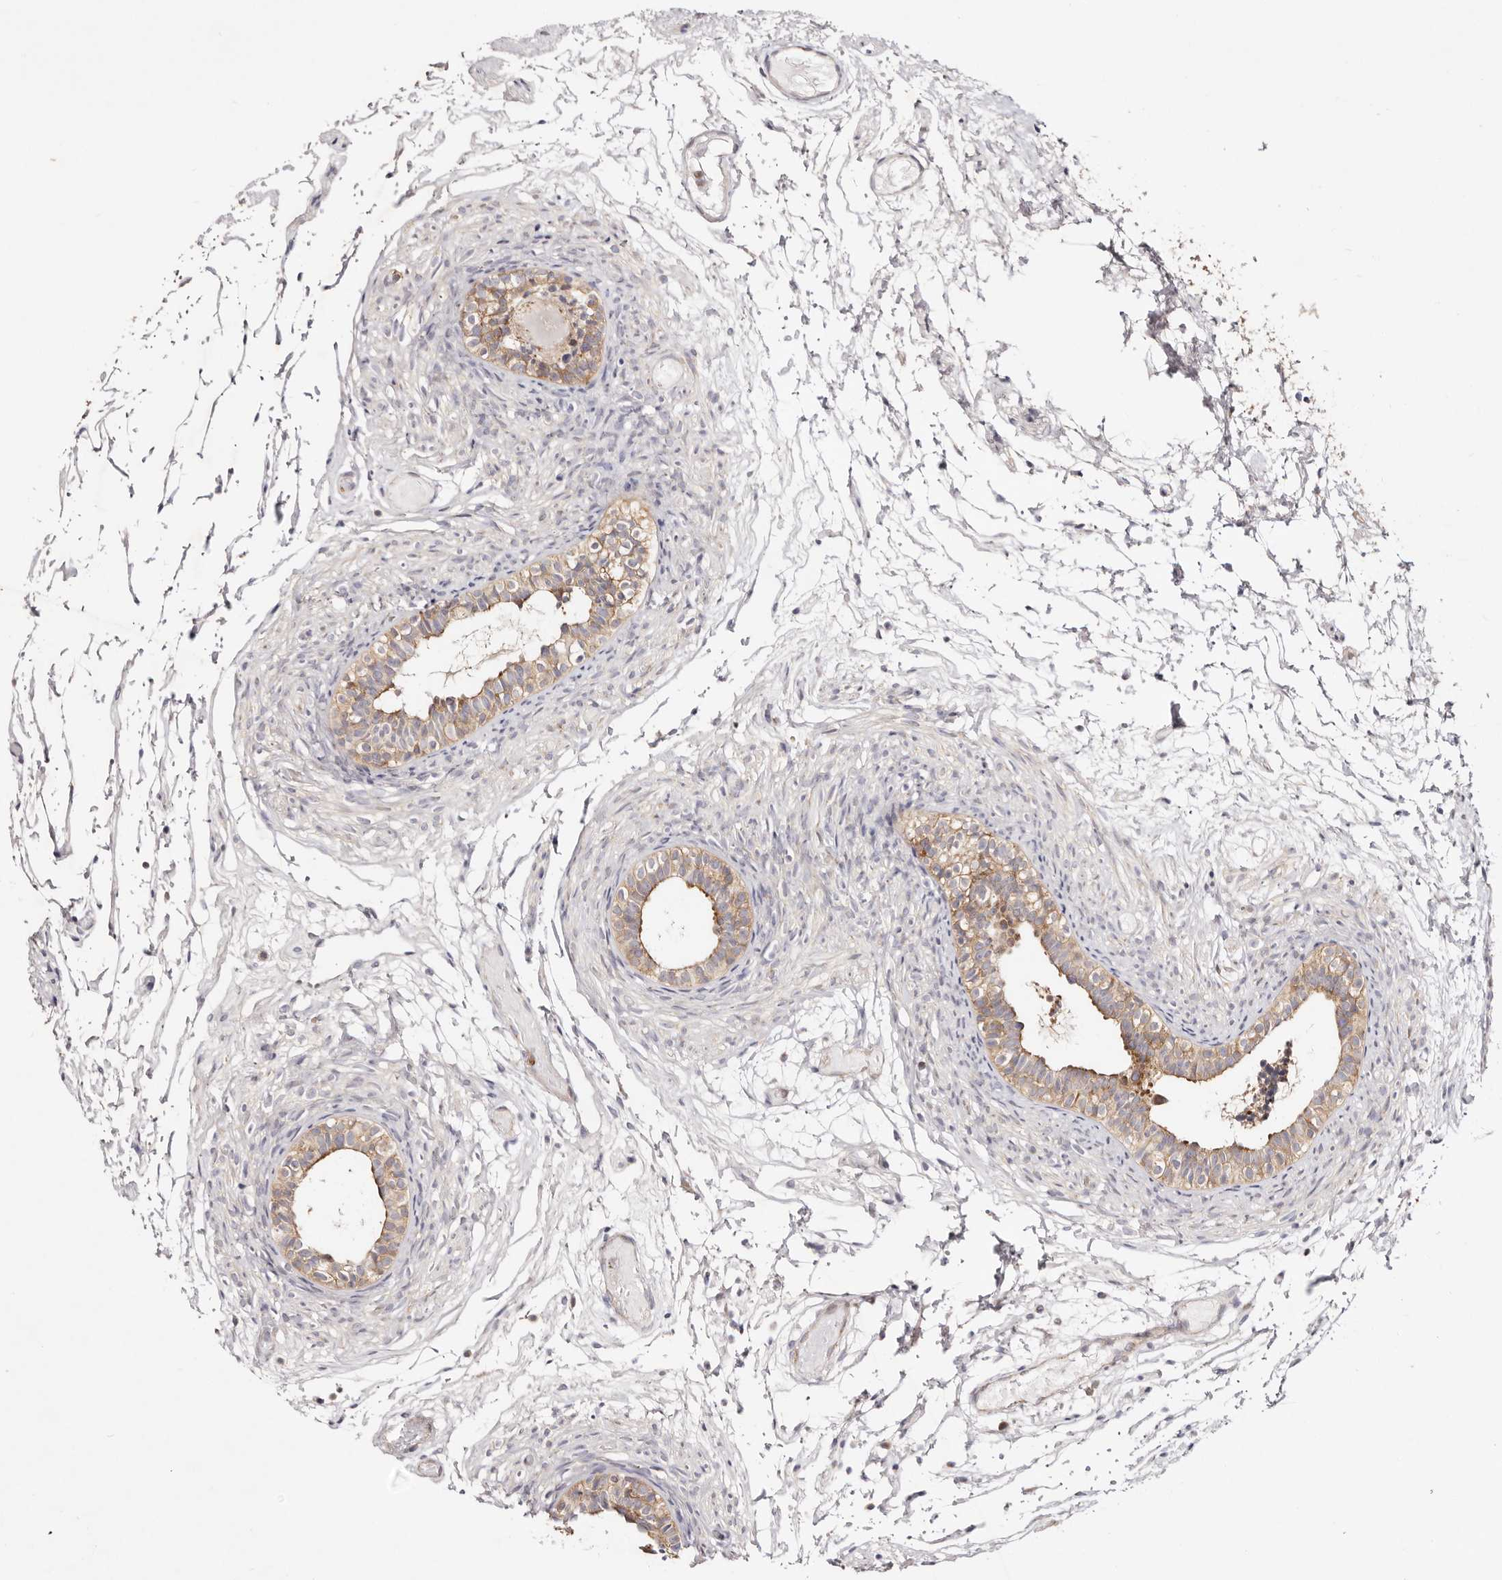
{"staining": {"intensity": "moderate", "quantity": ">75%", "location": "cytoplasmic/membranous"}, "tissue": "epididymis", "cell_type": "Glandular cells", "image_type": "normal", "snomed": [{"axis": "morphology", "description": "Normal tissue, NOS"}, {"axis": "topography", "description": "Epididymis"}], "caption": "Moderate cytoplasmic/membranous expression is appreciated in about >75% of glandular cells in normal epididymis. The staining was performed using DAB (3,3'-diaminobenzidine), with brown indicating positive protein expression. Nuclei are stained blue with hematoxylin.", "gene": "GNA13", "patient": {"sex": "male", "age": 5}}